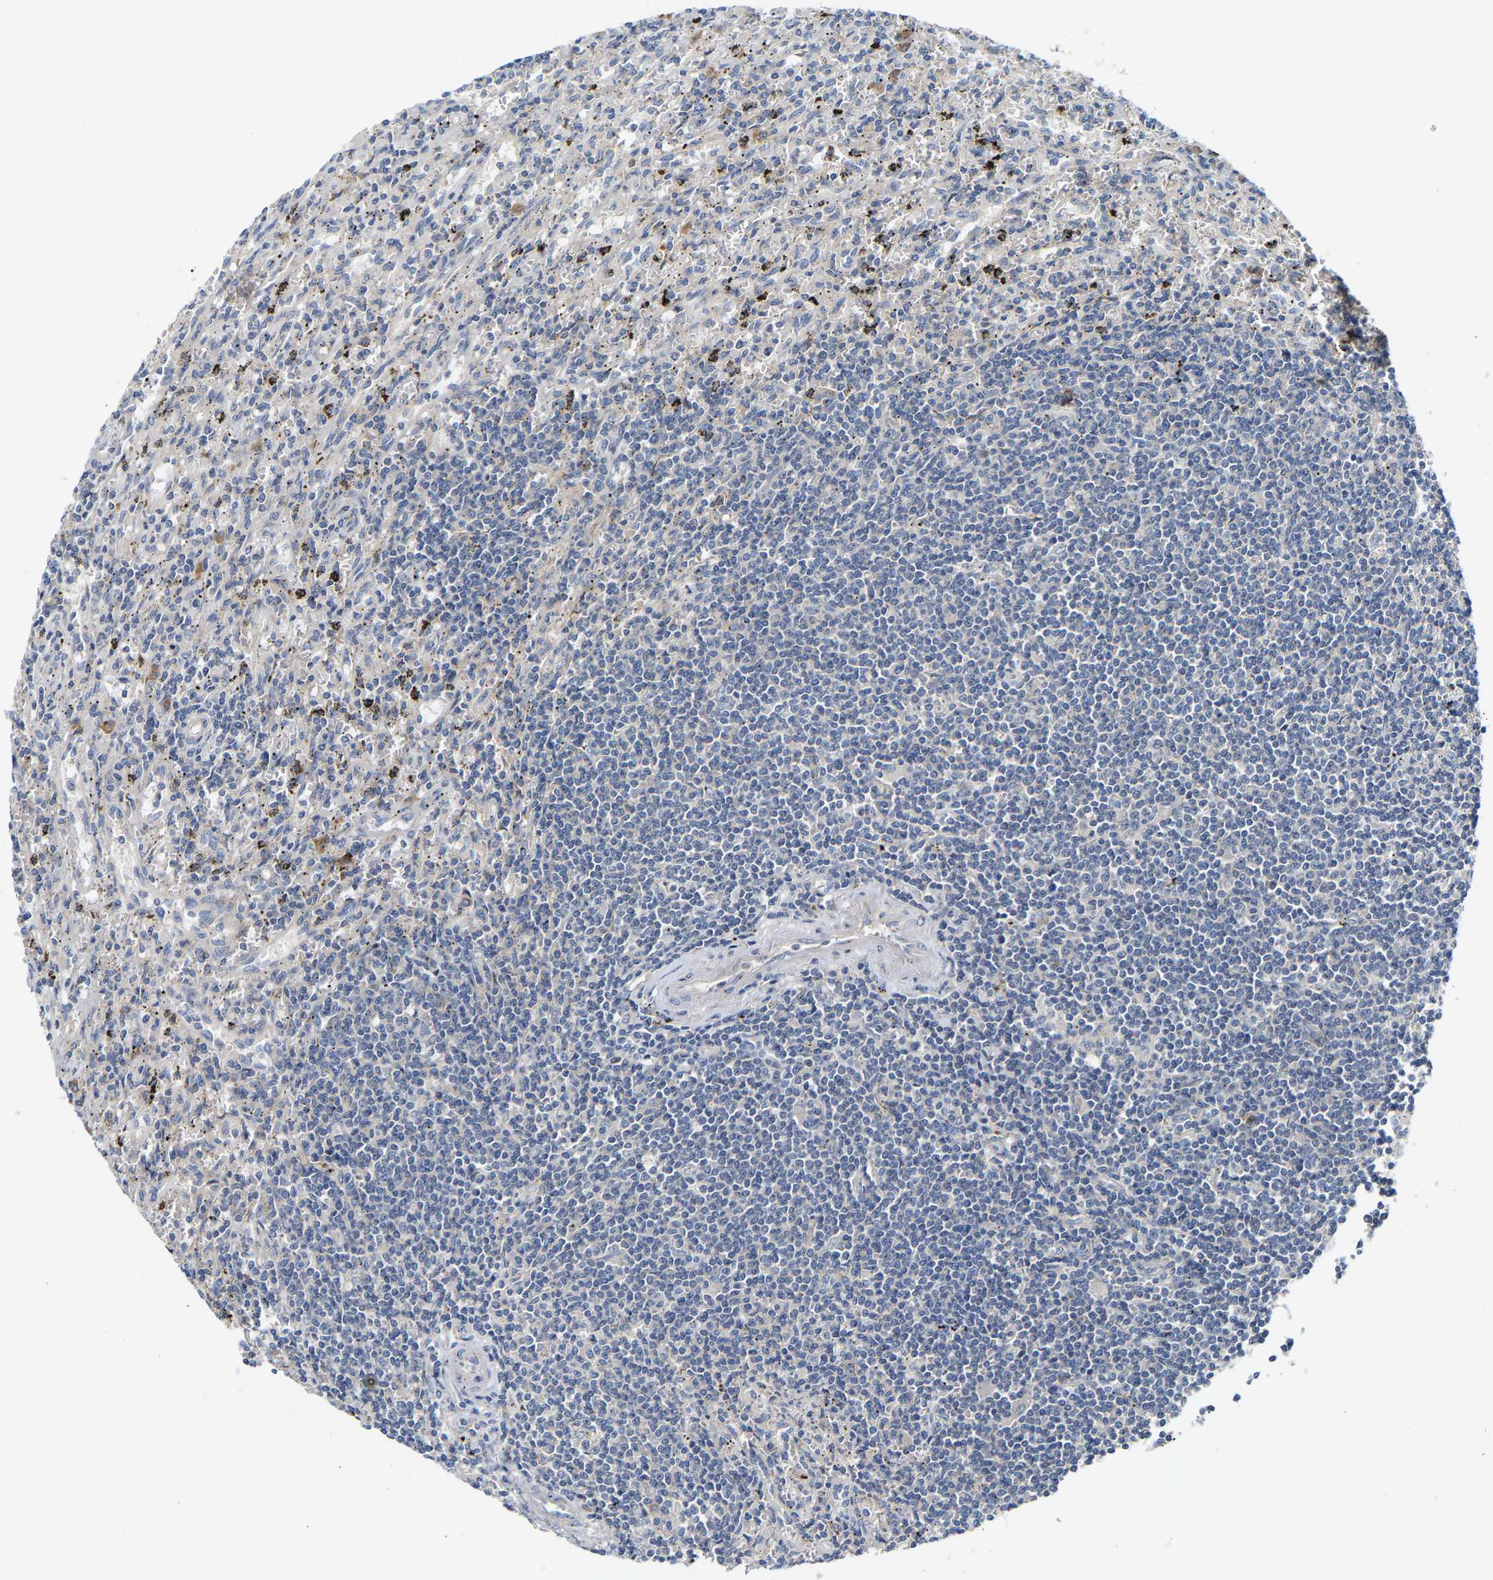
{"staining": {"intensity": "negative", "quantity": "none", "location": "none"}, "tissue": "lymphoma", "cell_type": "Tumor cells", "image_type": "cancer", "snomed": [{"axis": "morphology", "description": "Malignant lymphoma, non-Hodgkin's type, Low grade"}, {"axis": "topography", "description": "Spleen"}], "caption": "A photomicrograph of human lymphoma is negative for staining in tumor cells. (DAB (3,3'-diaminobenzidine) immunohistochemistry (IHC) visualized using brightfield microscopy, high magnification).", "gene": "PCNT", "patient": {"sex": "male", "age": 76}}